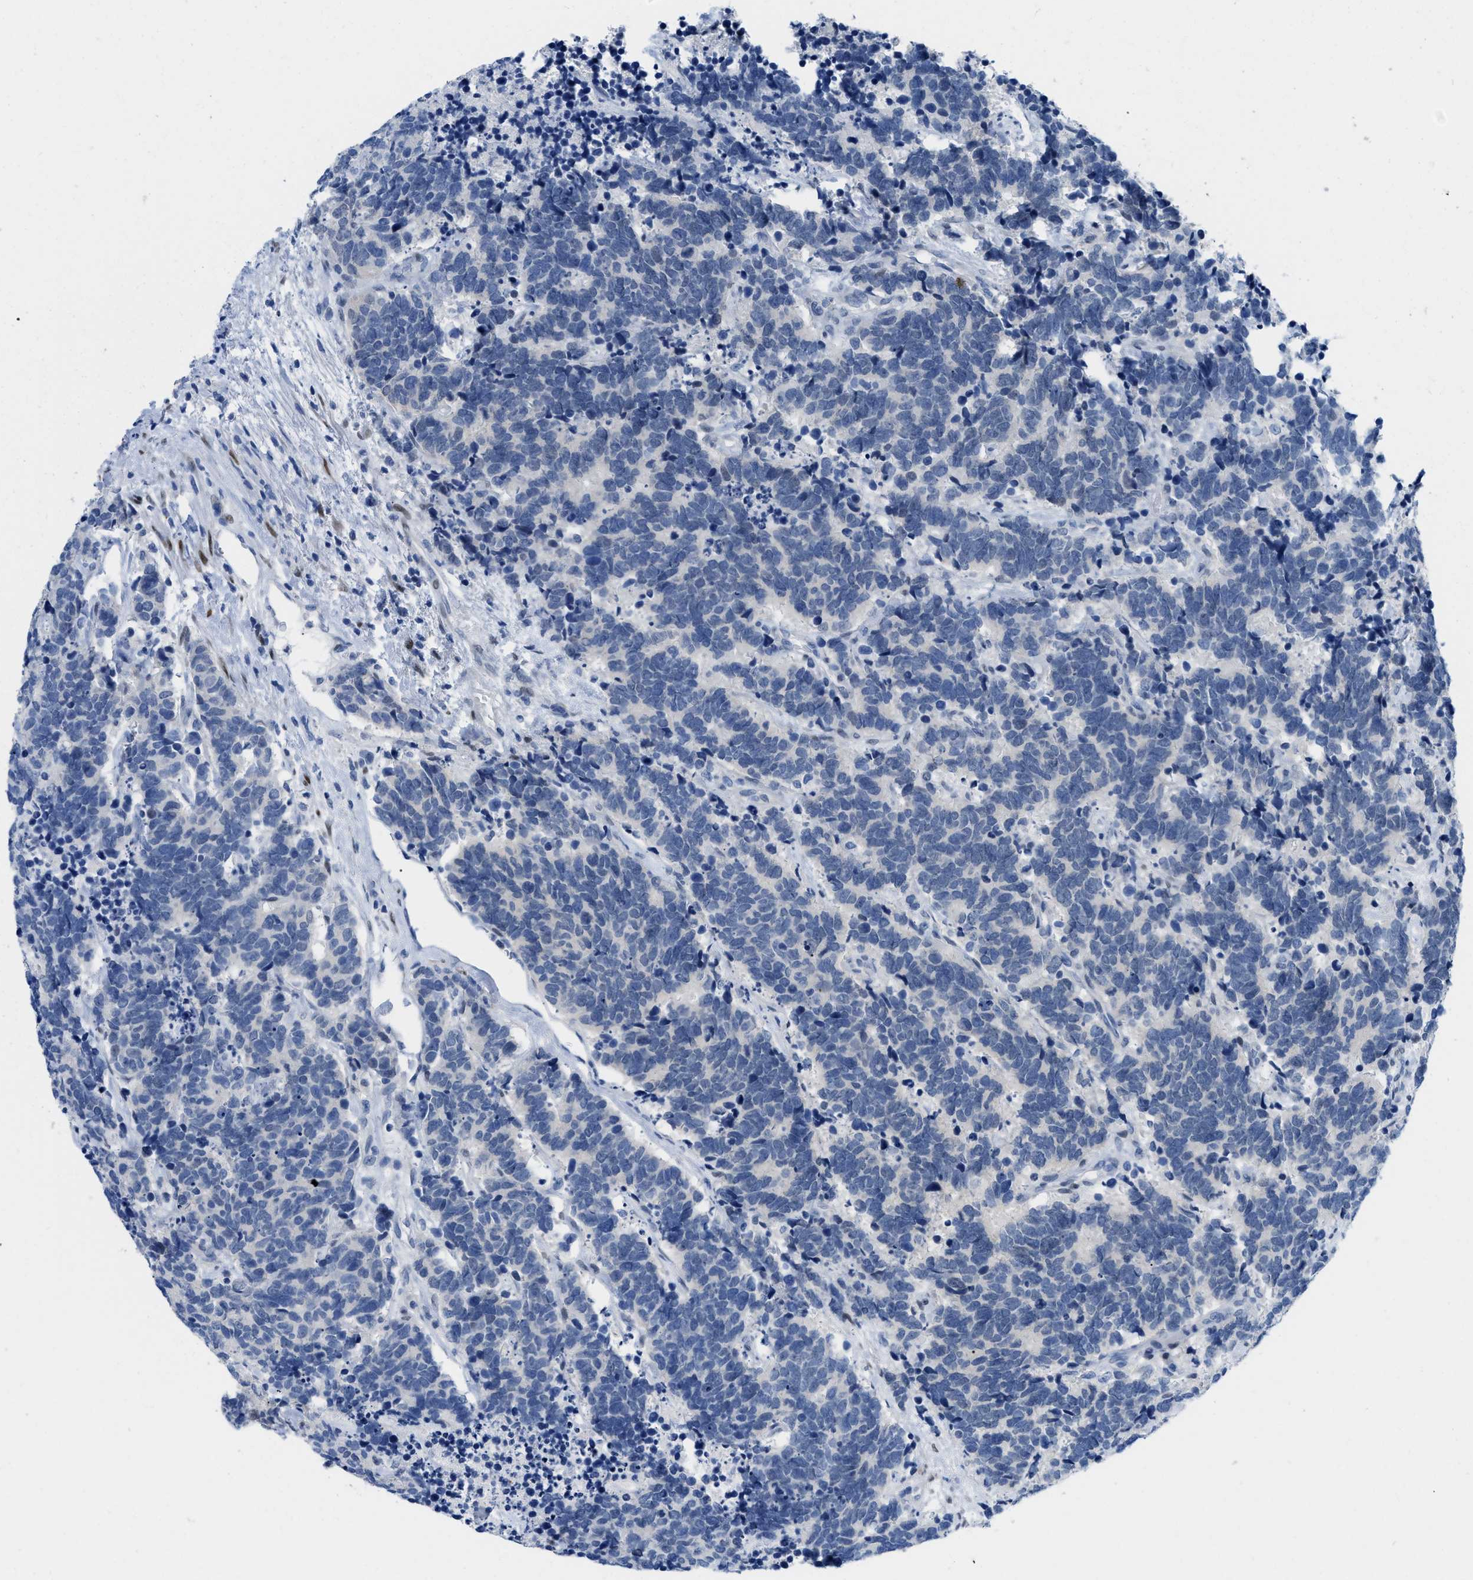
{"staining": {"intensity": "negative", "quantity": "none", "location": "none"}, "tissue": "carcinoid", "cell_type": "Tumor cells", "image_type": "cancer", "snomed": [{"axis": "morphology", "description": "Carcinoma, NOS"}, {"axis": "morphology", "description": "Carcinoid, malignant, NOS"}, {"axis": "topography", "description": "Urinary bladder"}], "caption": "IHC micrograph of neoplastic tissue: carcinoid stained with DAB demonstrates no significant protein staining in tumor cells.", "gene": "NFIX", "patient": {"sex": "male", "age": 57}}